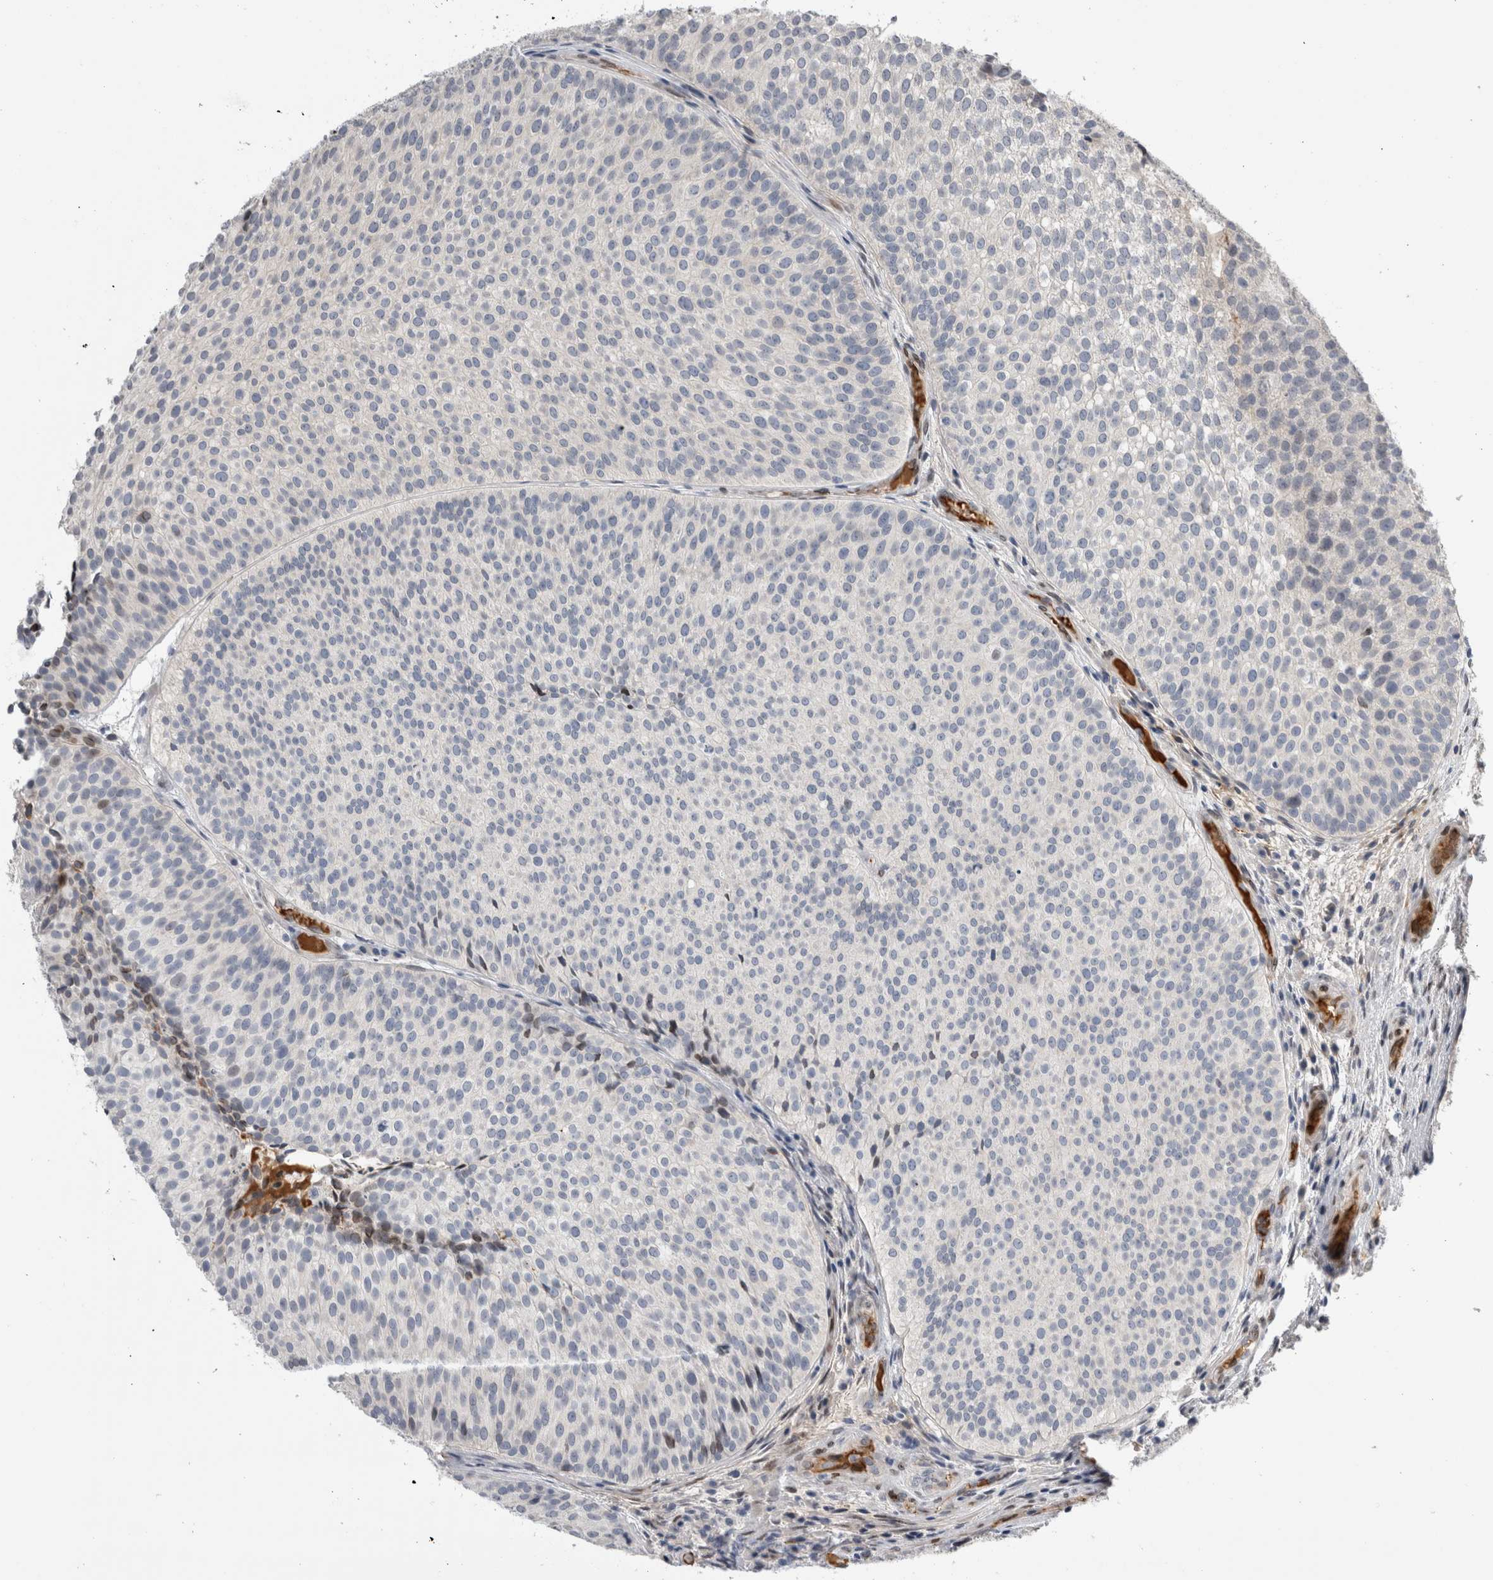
{"staining": {"intensity": "moderate", "quantity": "<25%", "location": "nuclear"}, "tissue": "urothelial cancer", "cell_type": "Tumor cells", "image_type": "cancer", "snomed": [{"axis": "morphology", "description": "Urothelial carcinoma, Low grade"}, {"axis": "topography", "description": "Urinary bladder"}], "caption": "Urothelial carcinoma (low-grade) was stained to show a protein in brown. There is low levels of moderate nuclear staining in approximately <25% of tumor cells.", "gene": "DMTN", "patient": {"sex": "male", "age": 86}}